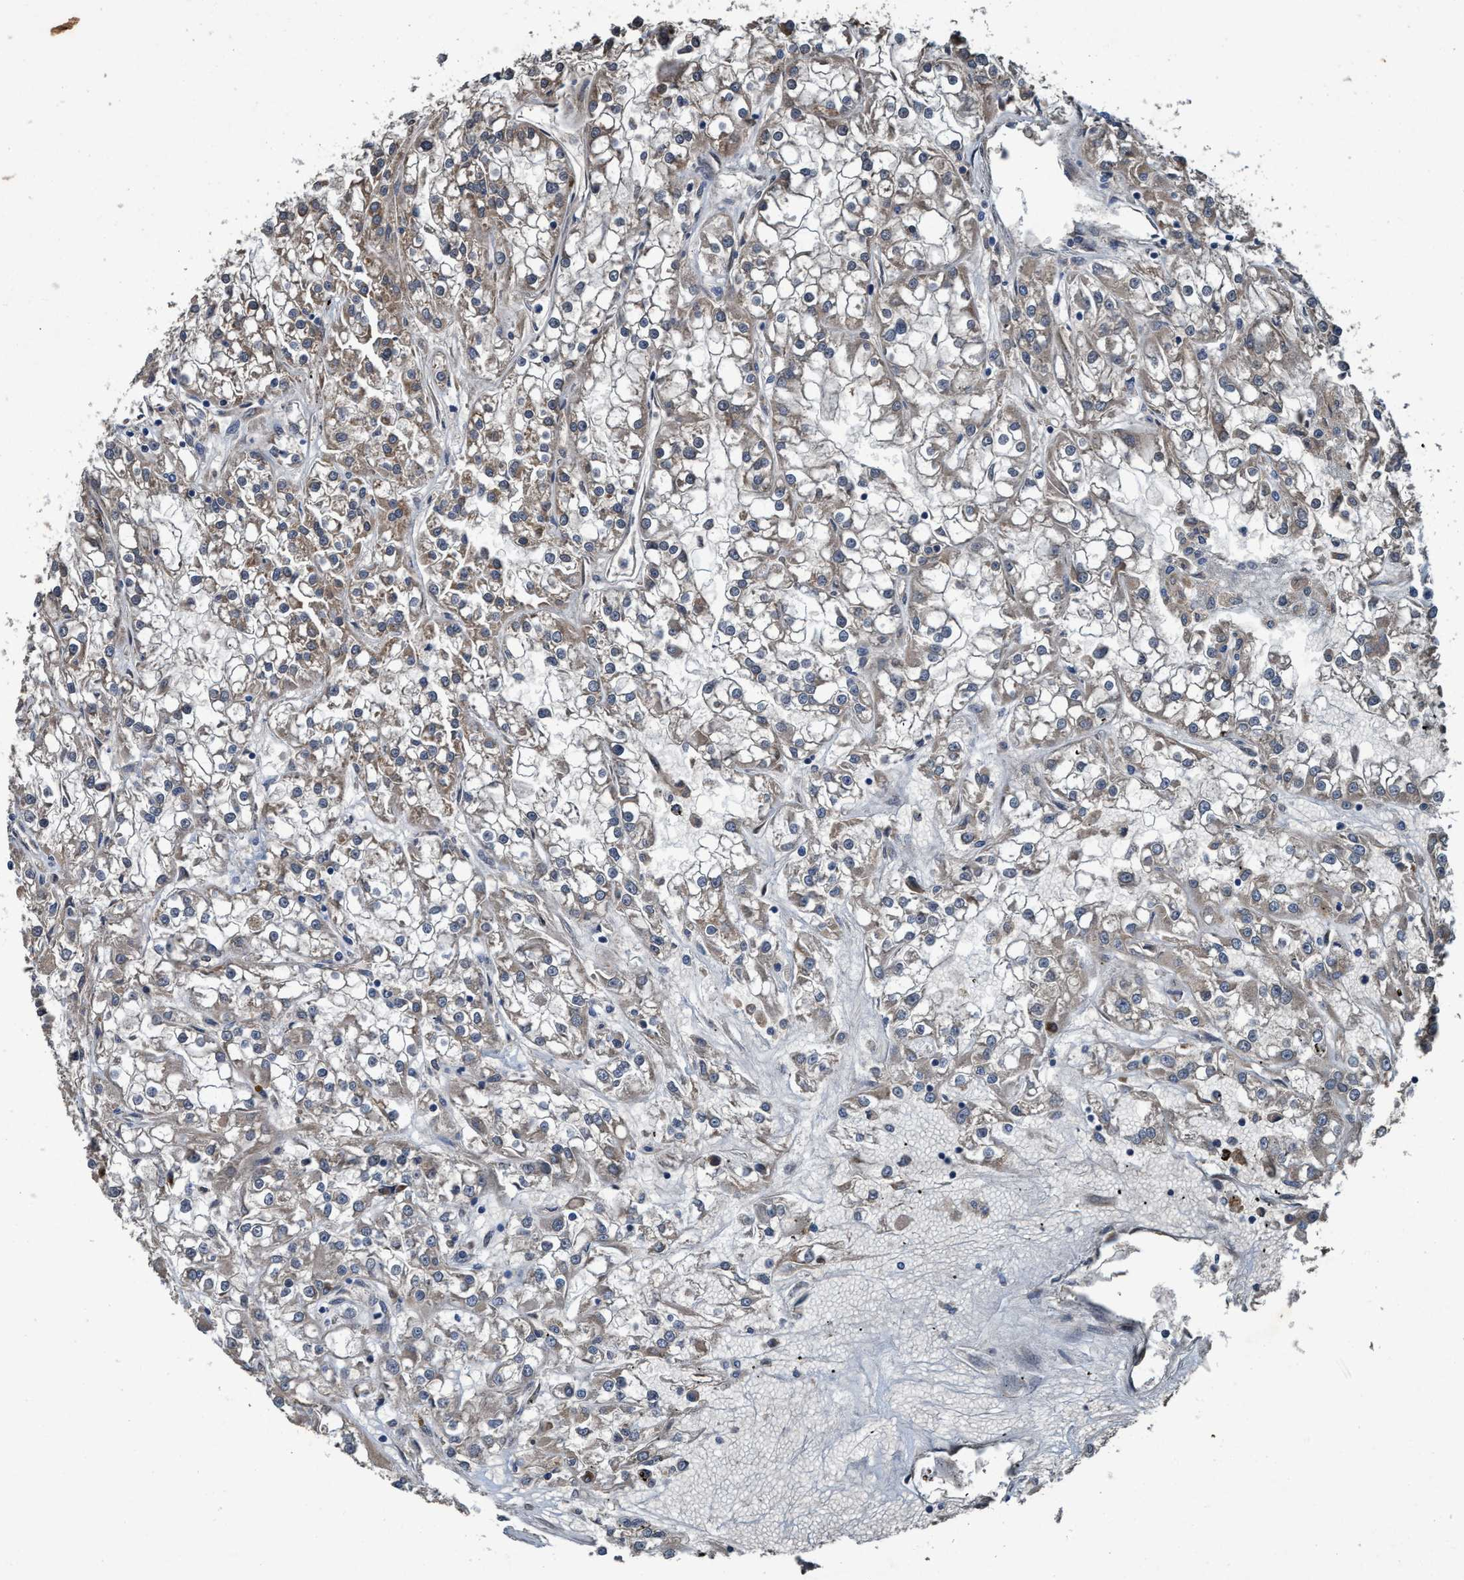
{"staining": {"intensity": "weak", "quantity": "25%-75%", "location": "cytoplasmic/membranous"}, "tissue": "renal cancer", "cell_type": "Tumor cells", "image_type": "cancer", "snomed": [{"axis": "morphology", "description": "Adenocarcinoma, NOS"}, {"axis": "topography", "description": "Kidney"}], "caption": "Human renal adenocarcinoma stained with a brown dye exhibits weak cytoplasmic/membranous positive staining in about 25%-75% of tumor cells.", "gene": "MACC1", "patient": {"sex": "female", "age": 52}}